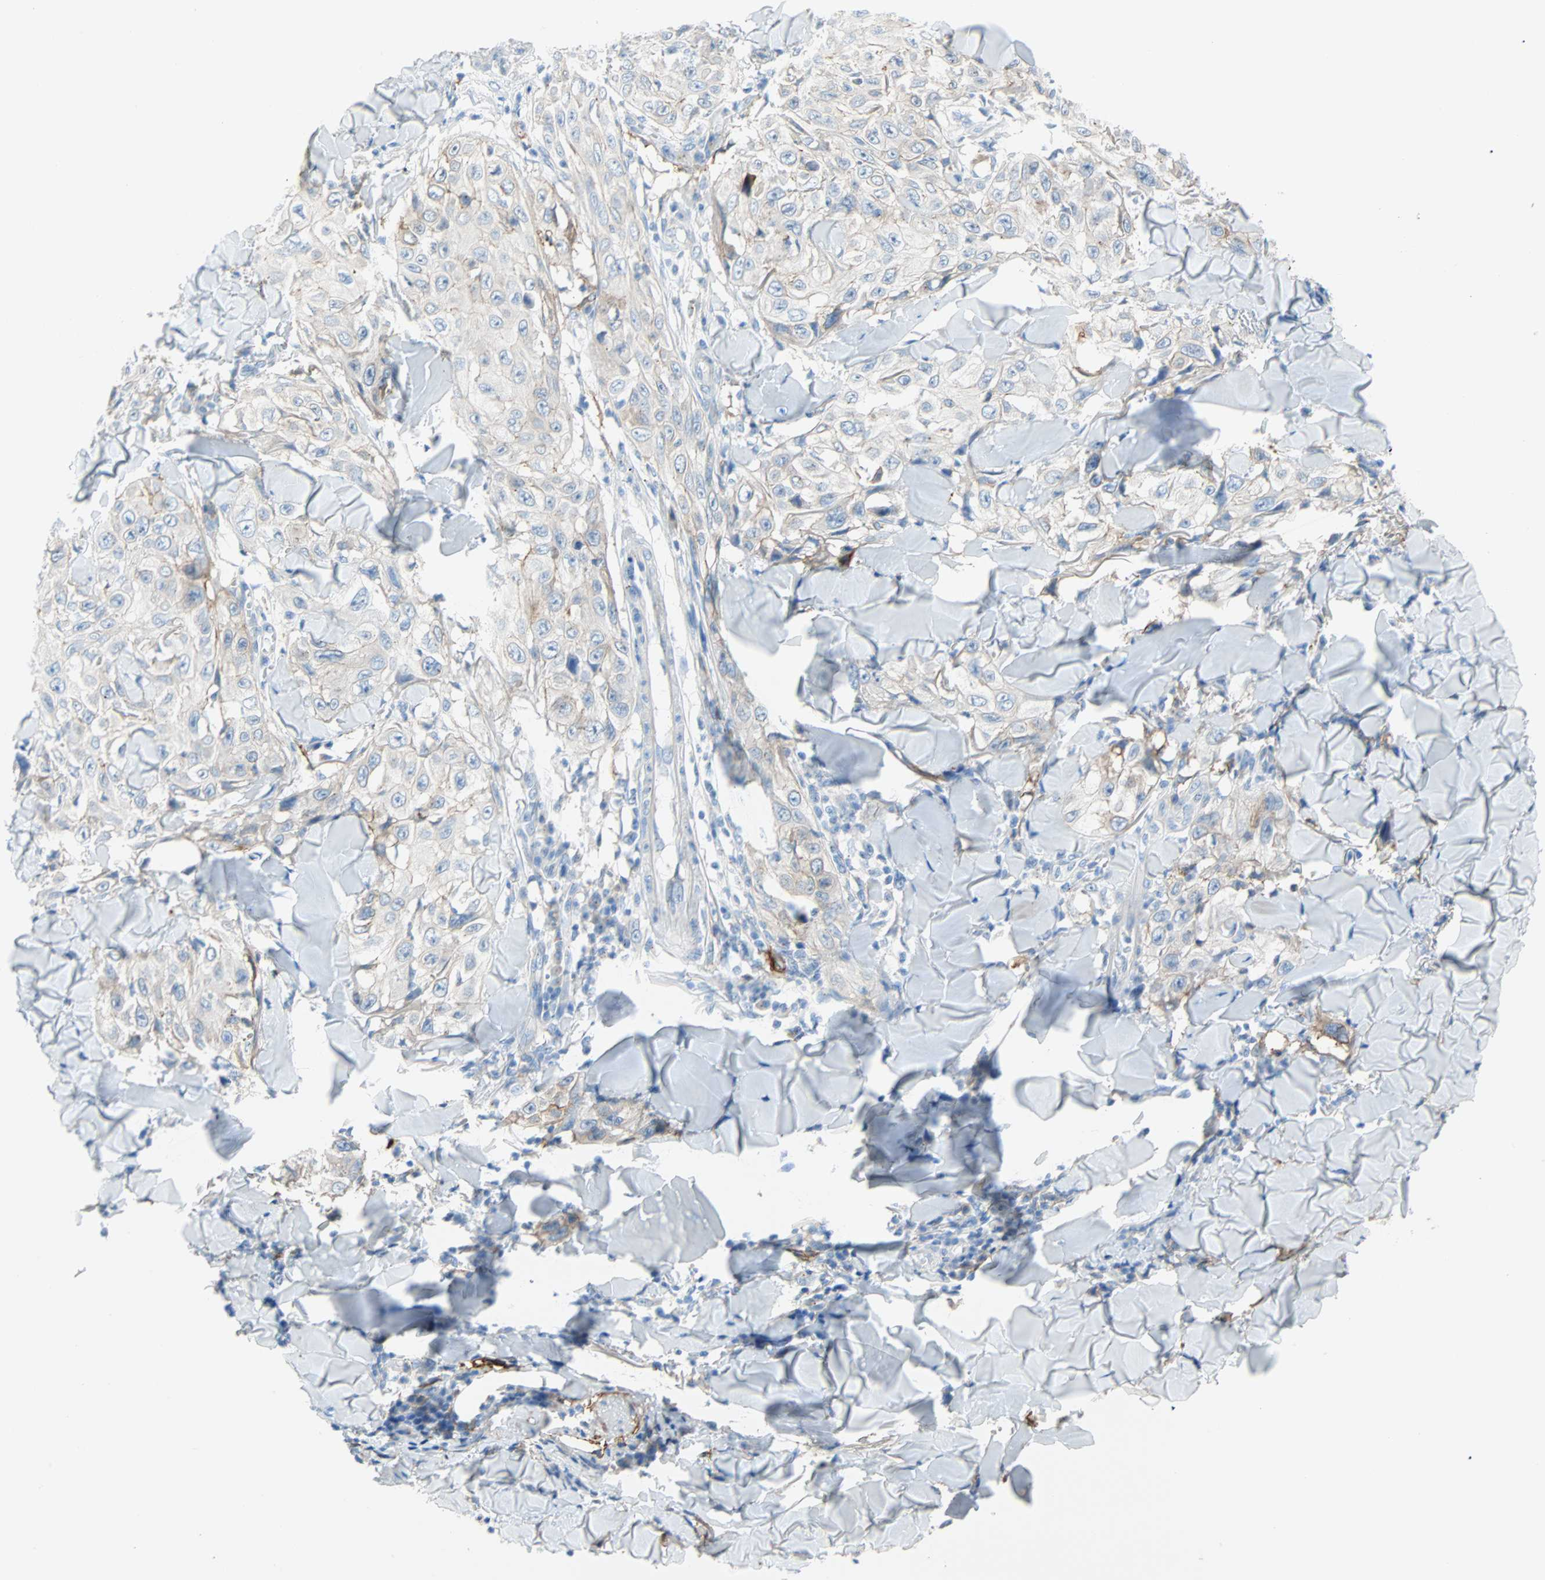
{"staining": {"intensity": "weak", "quantity": "25%-75%", "location": "cytoplasmic/membranous"}, "tissue": "skin cancer", "cell_type": "Tumor cells", "image_type": "cancer", "snomed": [{"axis": "morphology", "description": "Squamous cell carcinoma, NOS"}, {"axis": "topography", "description": "Skin"}], "caption": "Tumor cells exhibit weak cytoplasmic/membranous expression in about 25%-75% of cells in skin squamous cell carcinoma. (Brightfield microscopy of DAB IHC at high magnification).", "gene": "PDPN", "patient": {"sex": "male", "age": 86}}